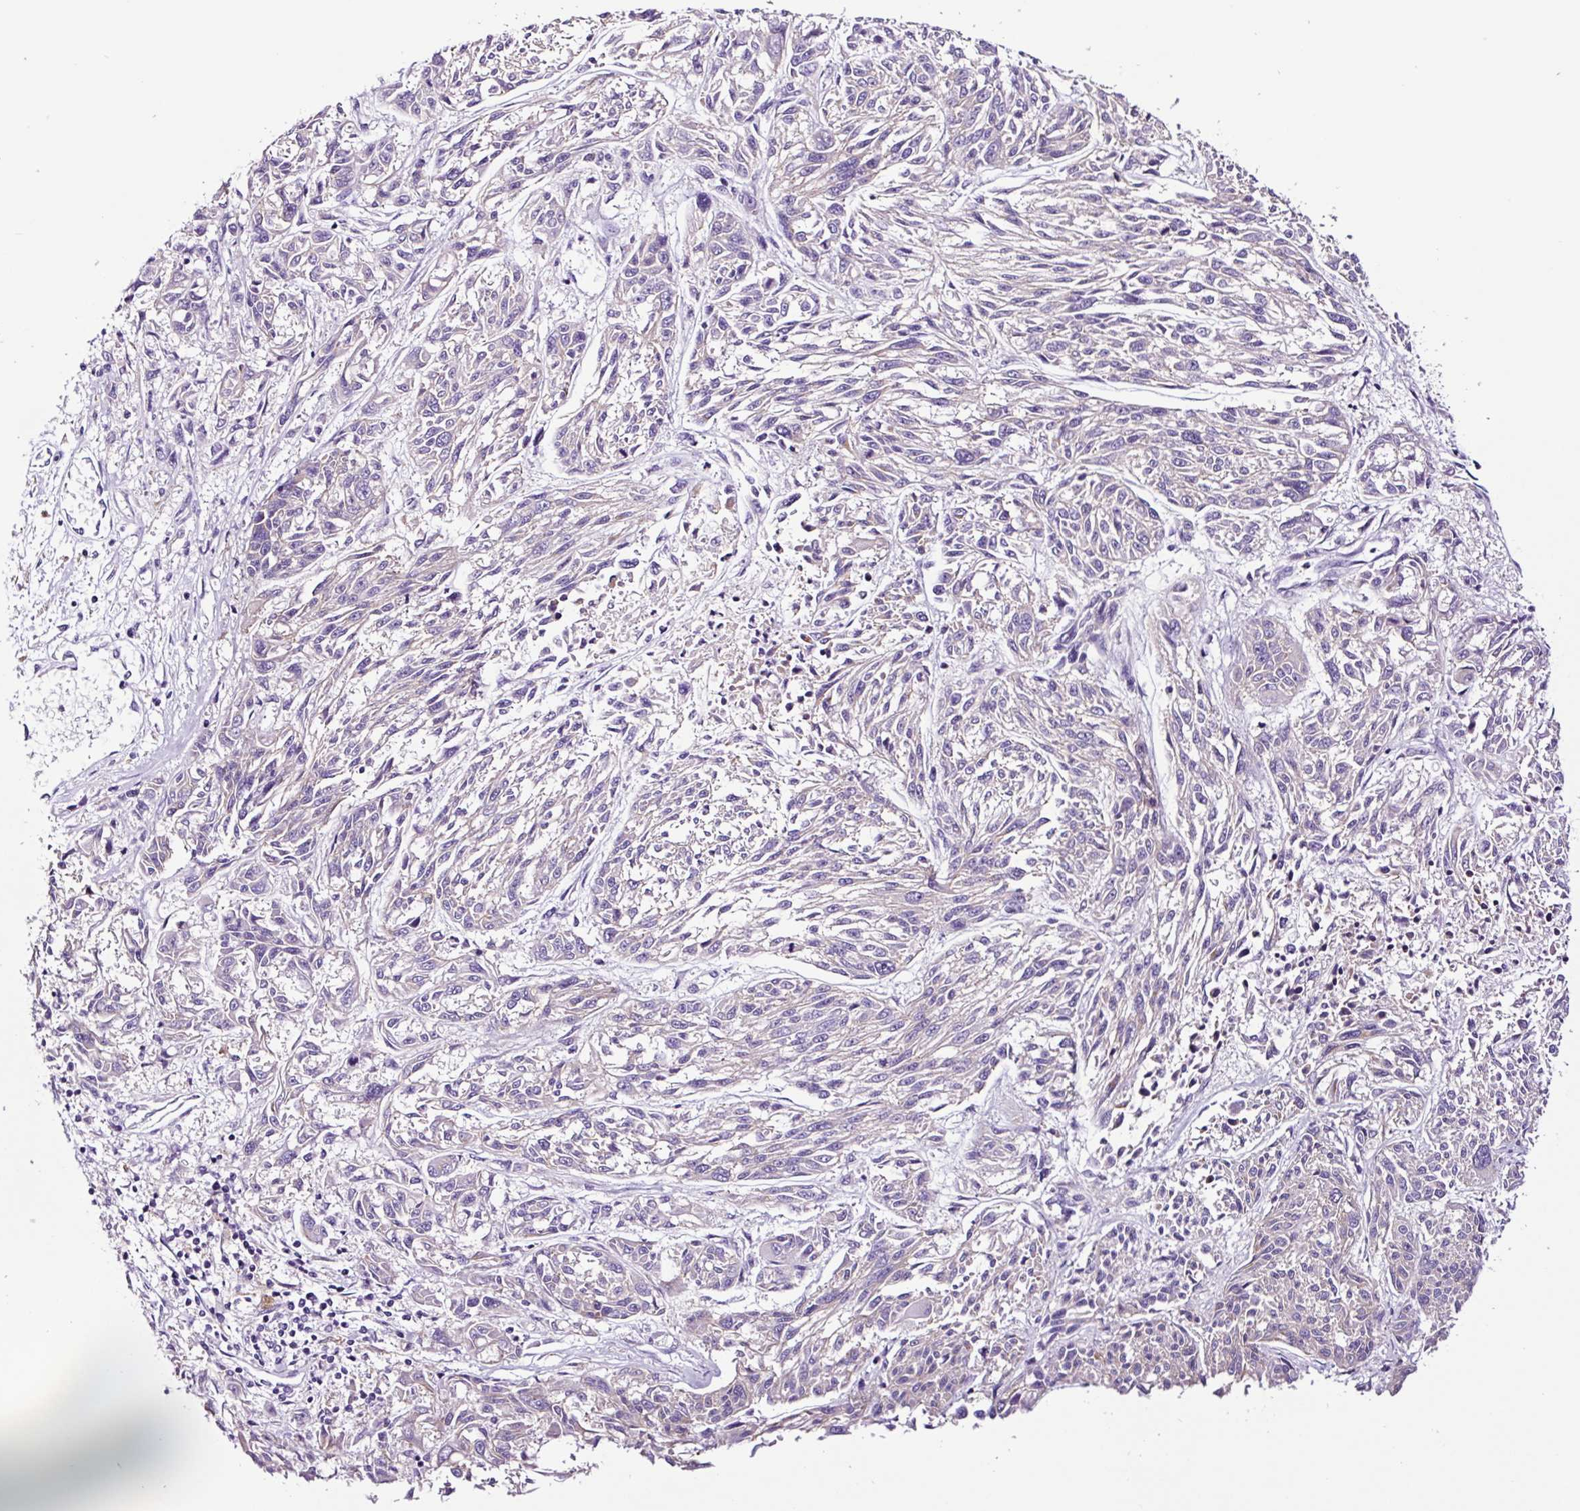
{"staining": {"intensity": "negative", "quantity": "none", "location": "none"}, "tissue": "melanoma", "cell_type": "Tumor cells", "image_type": "cancer", "snomed": [{"axis": "morphology", "description": "Malignant melanoma, NOS"}, {"axis": "topography", "description": "Skin"}], "caption": "Tumor cells show no significant staining in malignant melanoma. (DAB (3,3'-diaminobenzidine) immunohistochemistry, high magnification).", "gene": "FBXL7", "patient": {"sex": "male", "age": 53}}